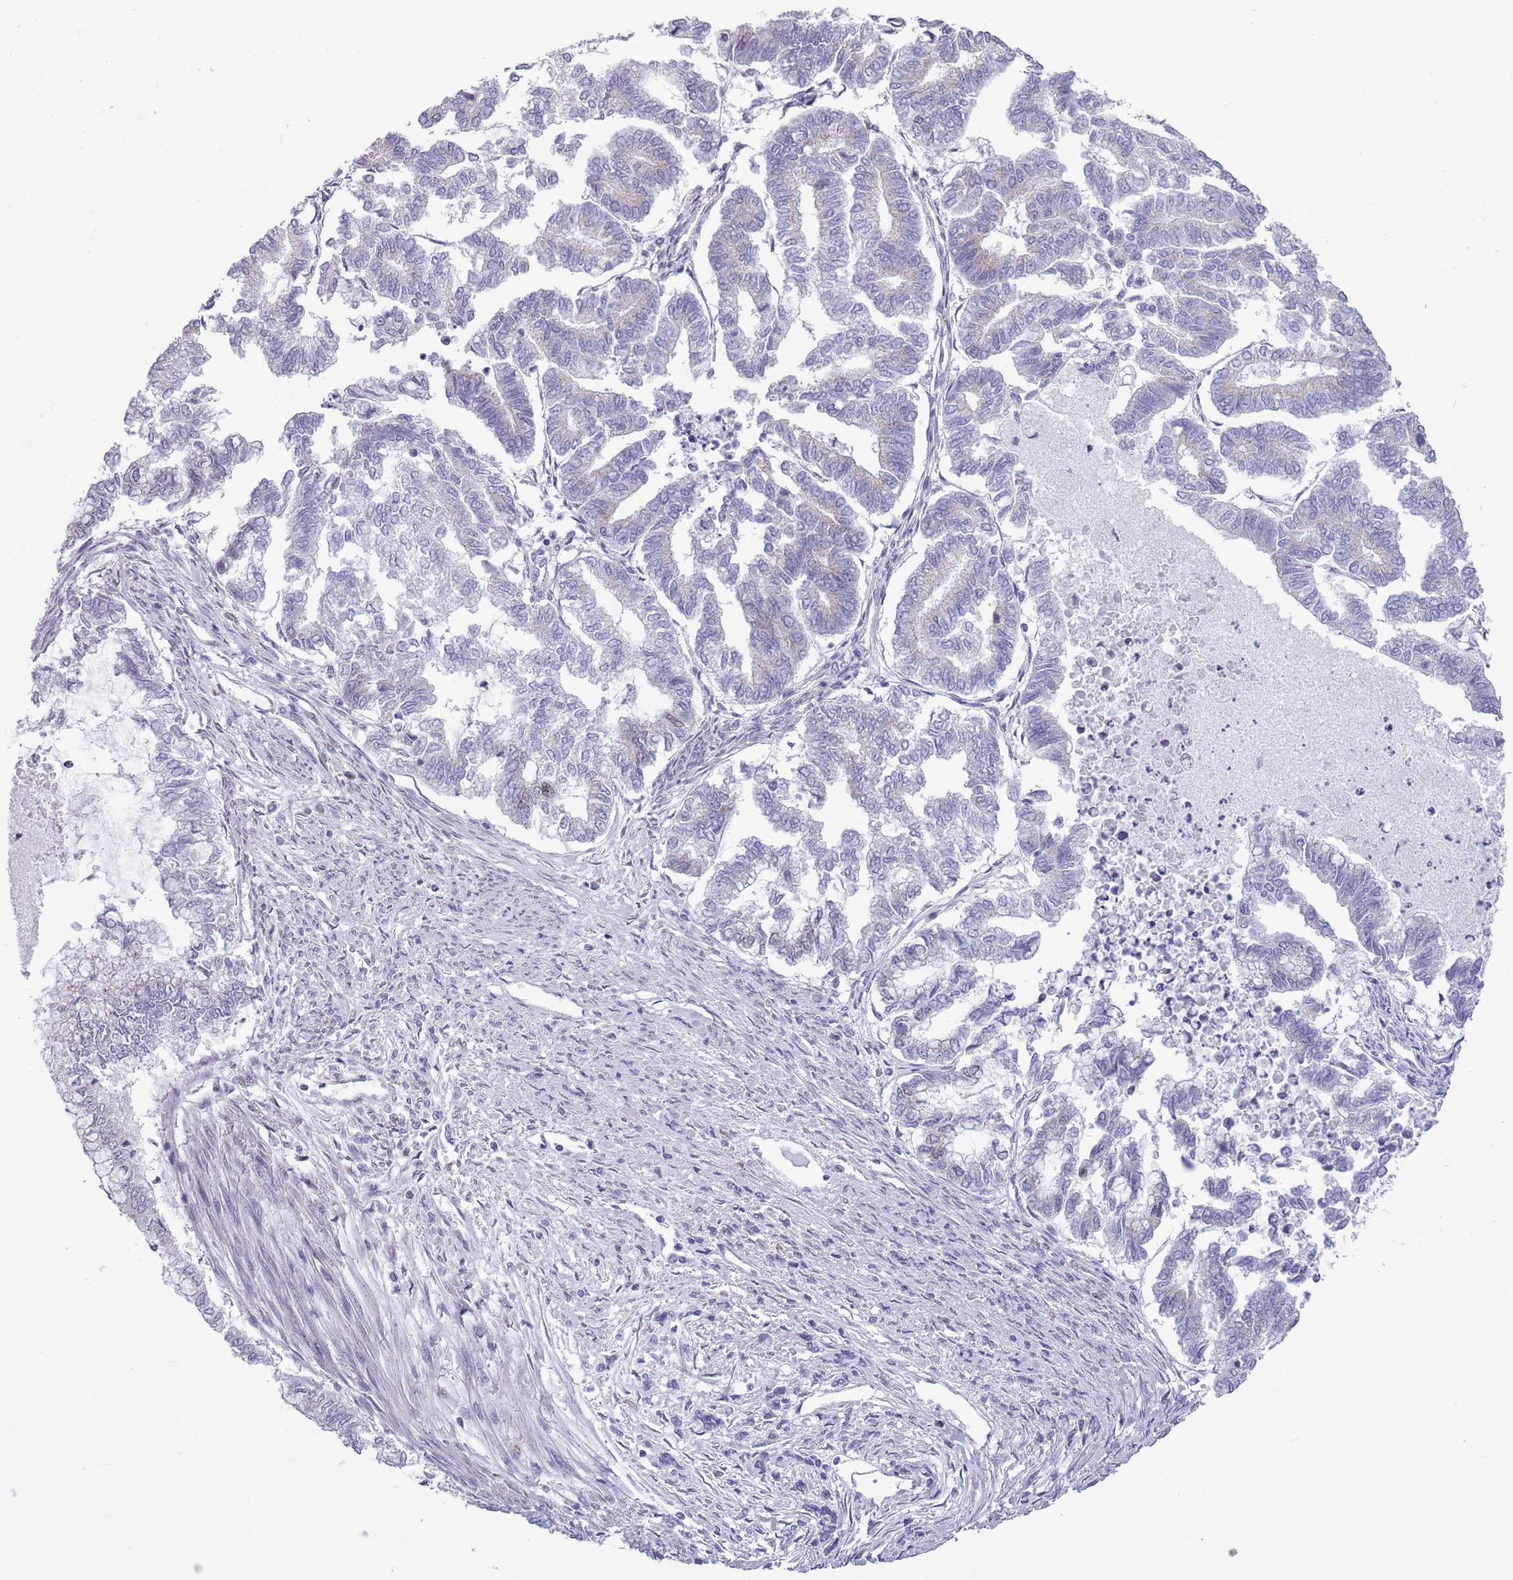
{"staining": {"intensity": "negative", "quantity": "none", "location": "none"}, "tissue": "endometrial cancer", "cell_type": "Tumor cells", "image_type": "cancer", "snomed": [{"axis": "morphology", "description": "Adenocarcinoma, NOS"}, {"axis": "topography", "description": "Endometrium"}], "caption": "There is no significant staining in tumor cells of endometrial cancer.", "gene": "ZKSCAN2", "patient": {"sex": "female", "age": 79}}